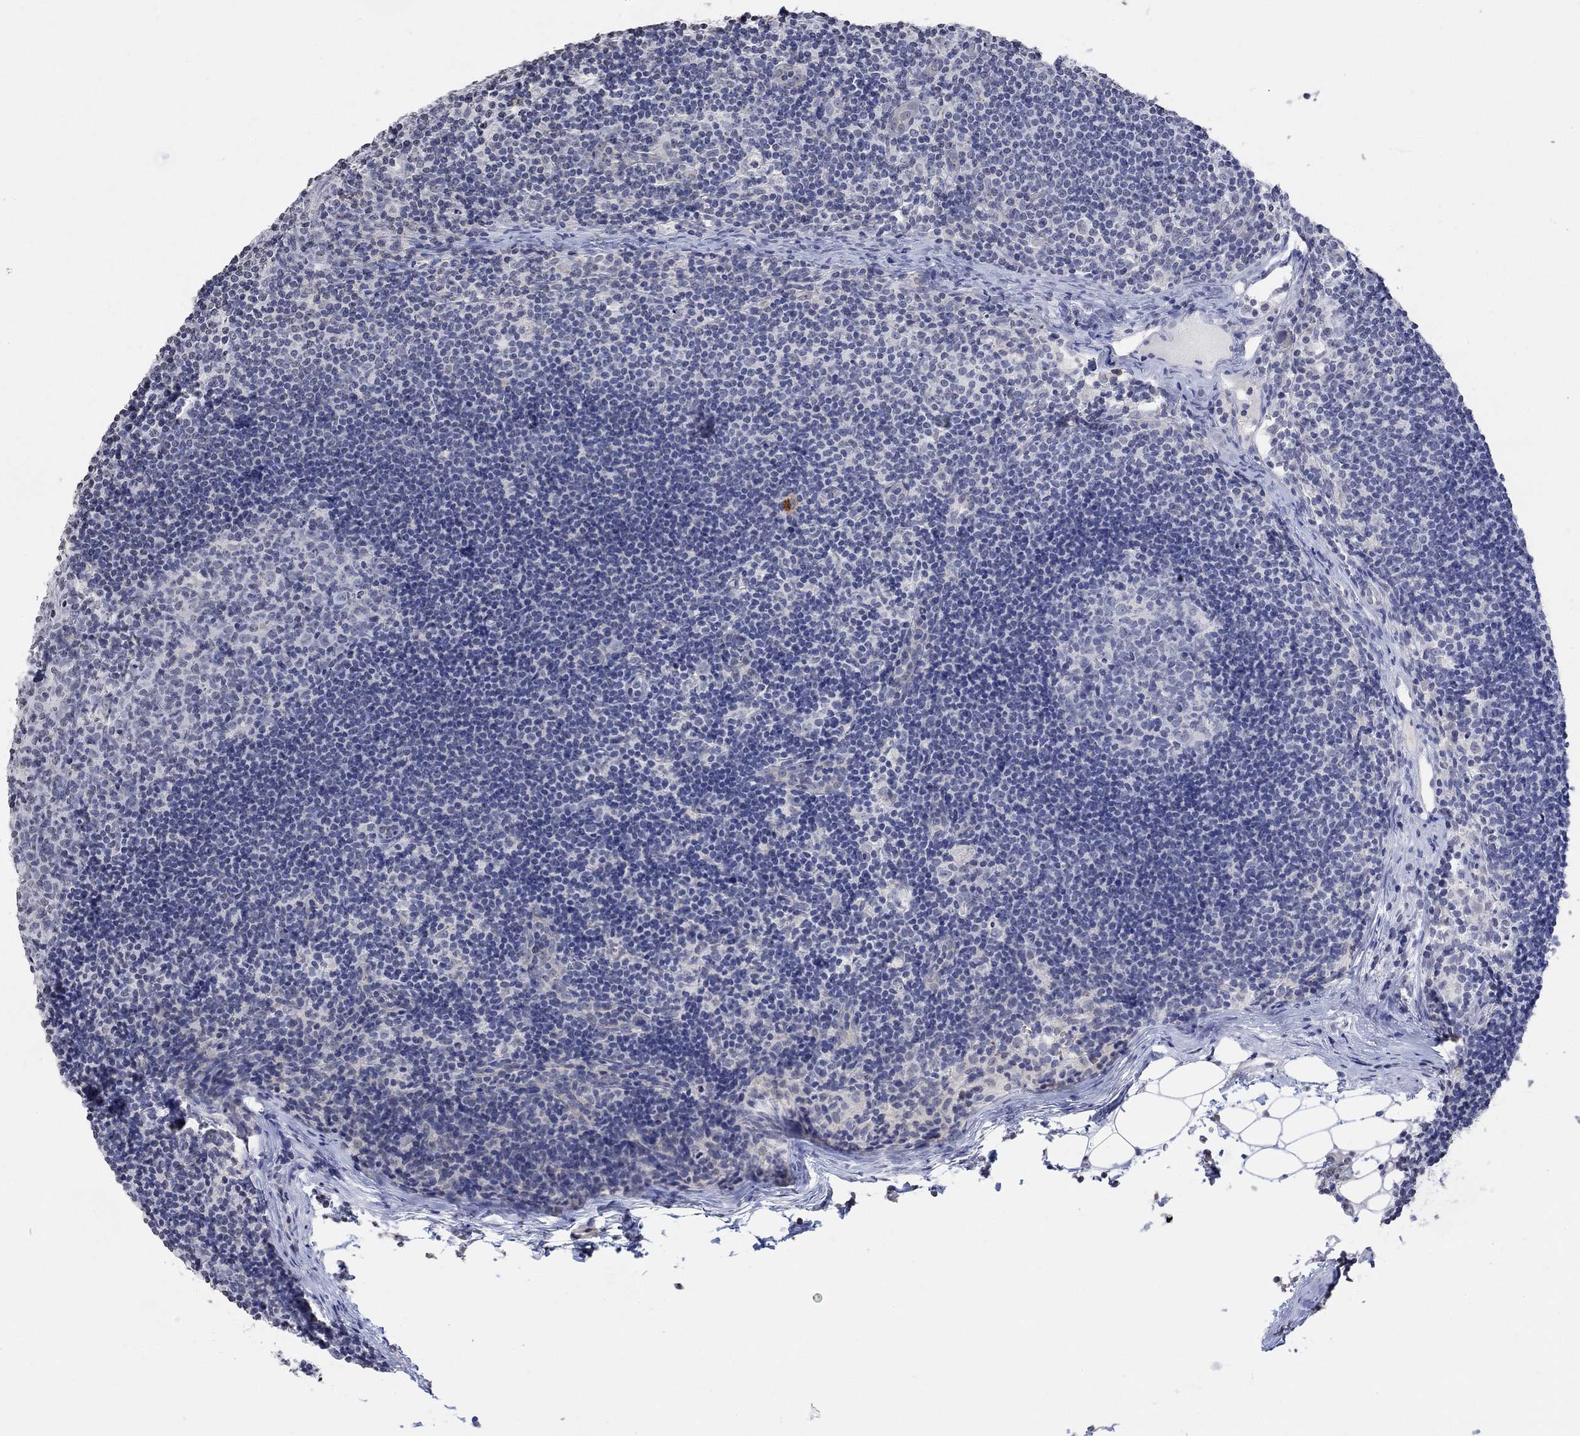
{"staining": {"intensity": "negative", "quantity": "none", "location": "none"}, "tissue": "lymph node", "cell_type": "Germinal center cells", "image_type": "normal", "snomed": [{"axis": "morphology", "description": "Normal tissue, NOS"}, {"axis": "topography", "description": "Lymph node"}], "caption": "Immunohistochemistry (IHC) photomicrograph of normal lymph node stained for a protein (brown), which exhibits no positivity in germinal center cells.", "gene": "TMEM255A", "patient": {"sex": "female", "age": 34}}